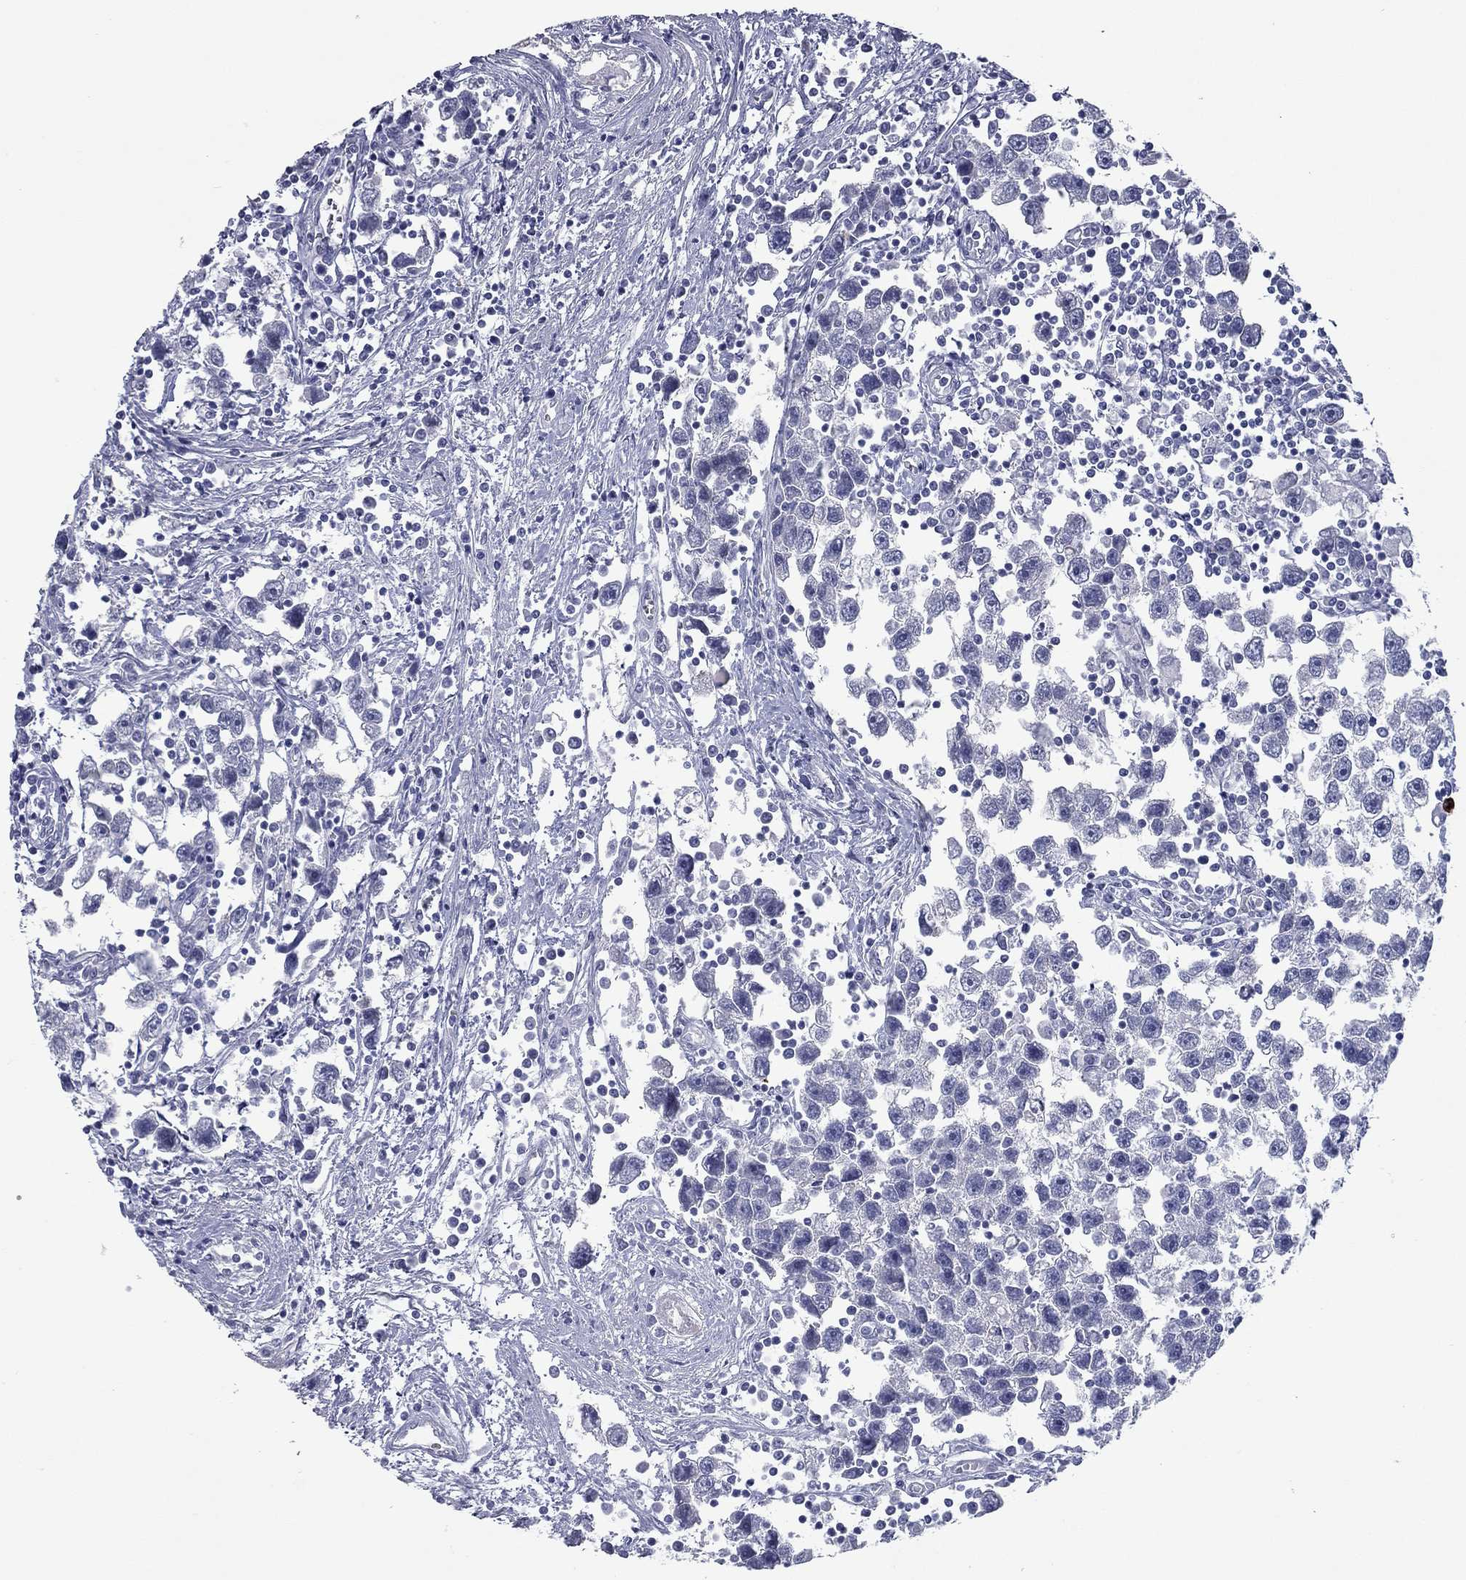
{"staining": {"intensity": "negative", "quantity": "none", "location": "none"}, "tissue": "testis cancer", "cell_type": "Tumor cells", "image_type": "cancer", "snomed": [{"axis": "morphology", "description": "Seminoma, NOS"}, {"axis": "topography", "description": "Testis"}], "caption": "High power microscopy micrograph of an IHC photomicrograph of testis cancer (seminoma), revealing no significant expression in tumor cells.", "gene": "KIRREL2", "patient": {"sex": "male", "age": 30}}